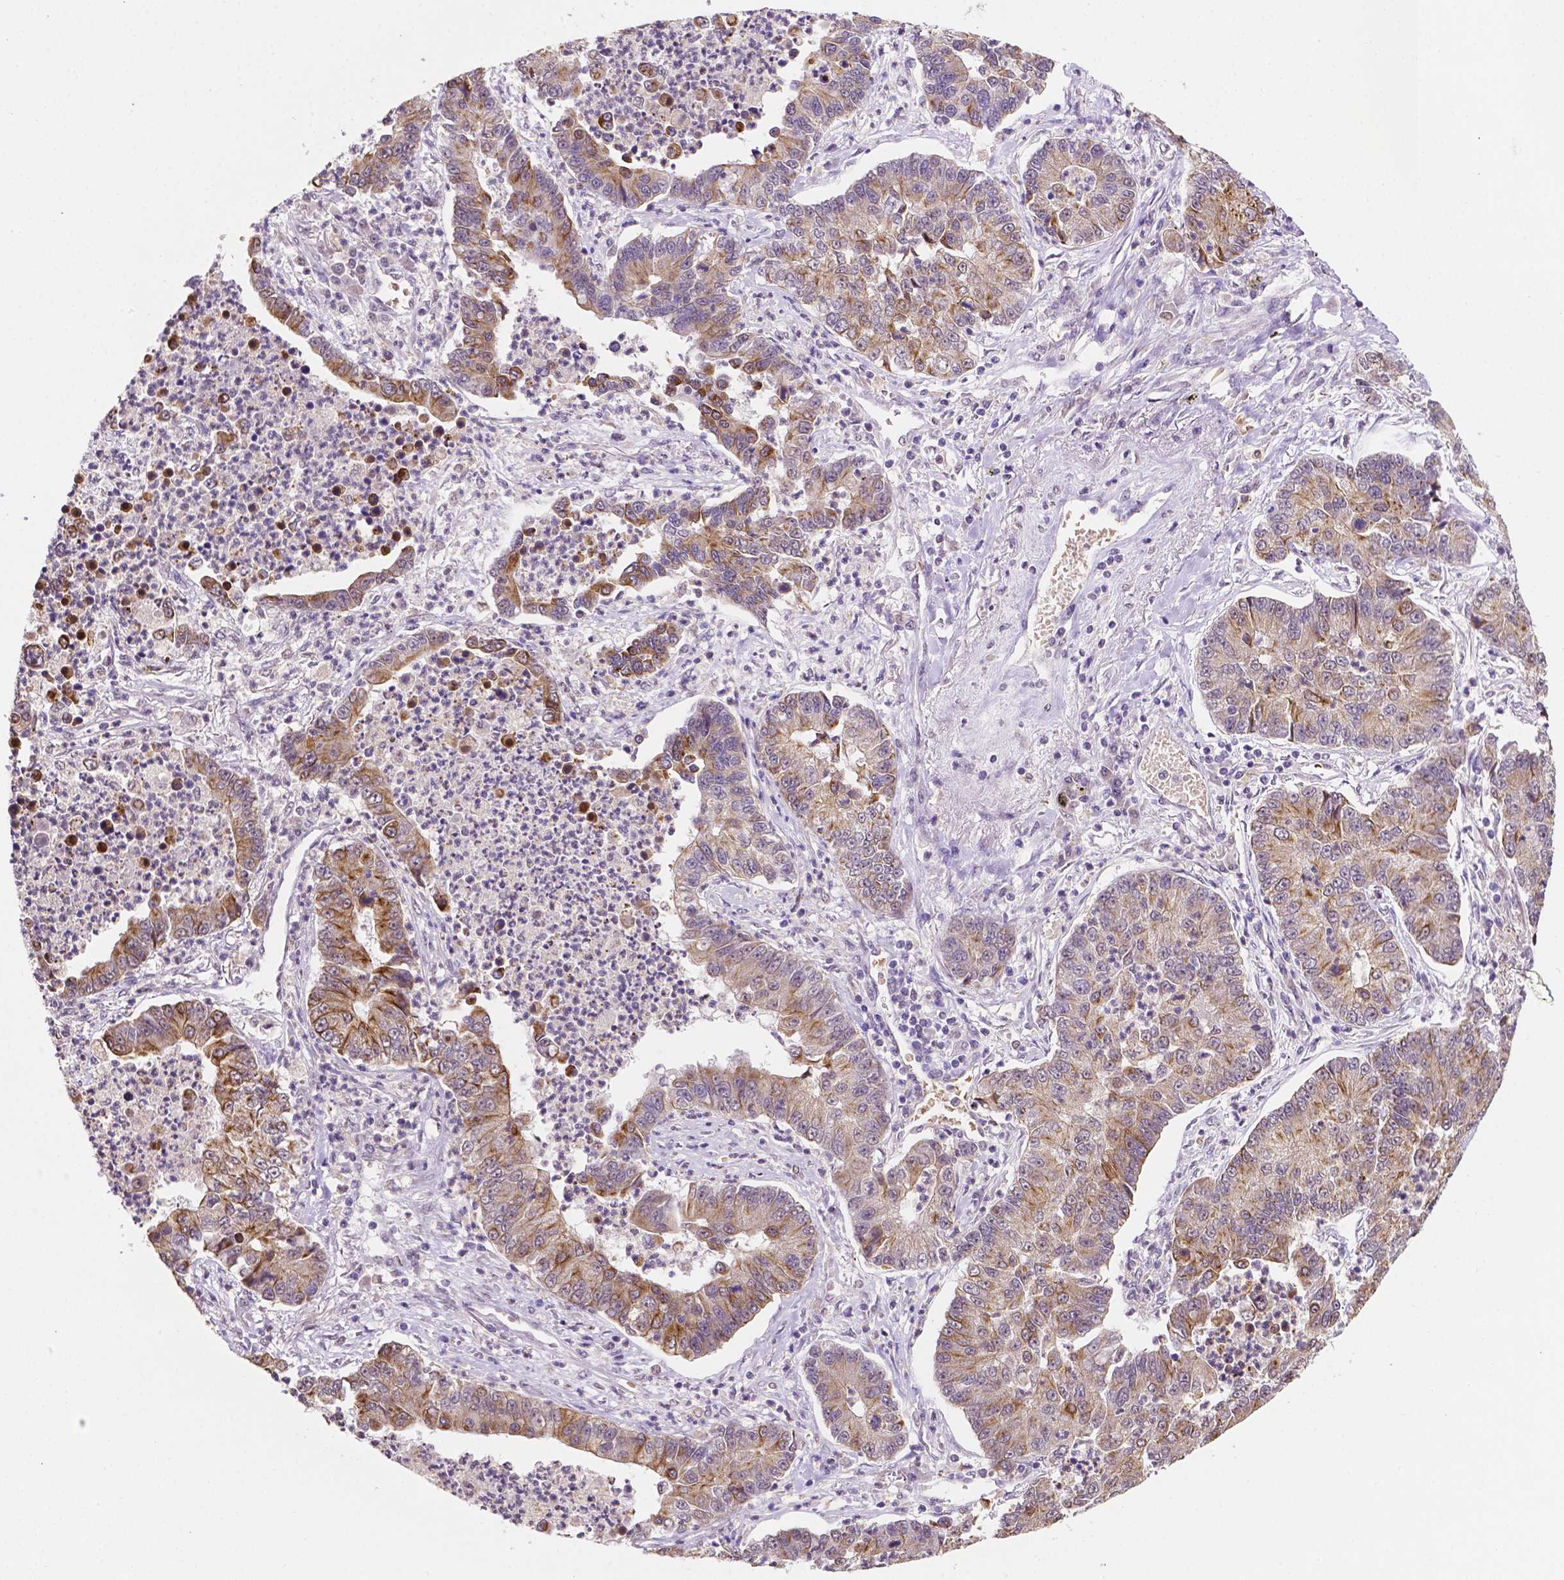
{"staining": {"intensity": "moderate", "quantity": ">75%", "location": "cytoplasmic/membranous"}, "tissue": "lung cancer", "cell_type": "Tumor cells", "image_type": "cancer", "snomed": [{"axis": "morphology", "description": "Adenocarcinoma, NOS"}, {"axis": "topography", "description": "Lung"}], "caption": "This image reveals immunohistochemistry staining of human lung cancer, with medium moderate cytoplasmic/membranous staining in about >75% of tumor cells.", "gene": "SHLD3", "patient": {"sex": "female", "age": 57}}